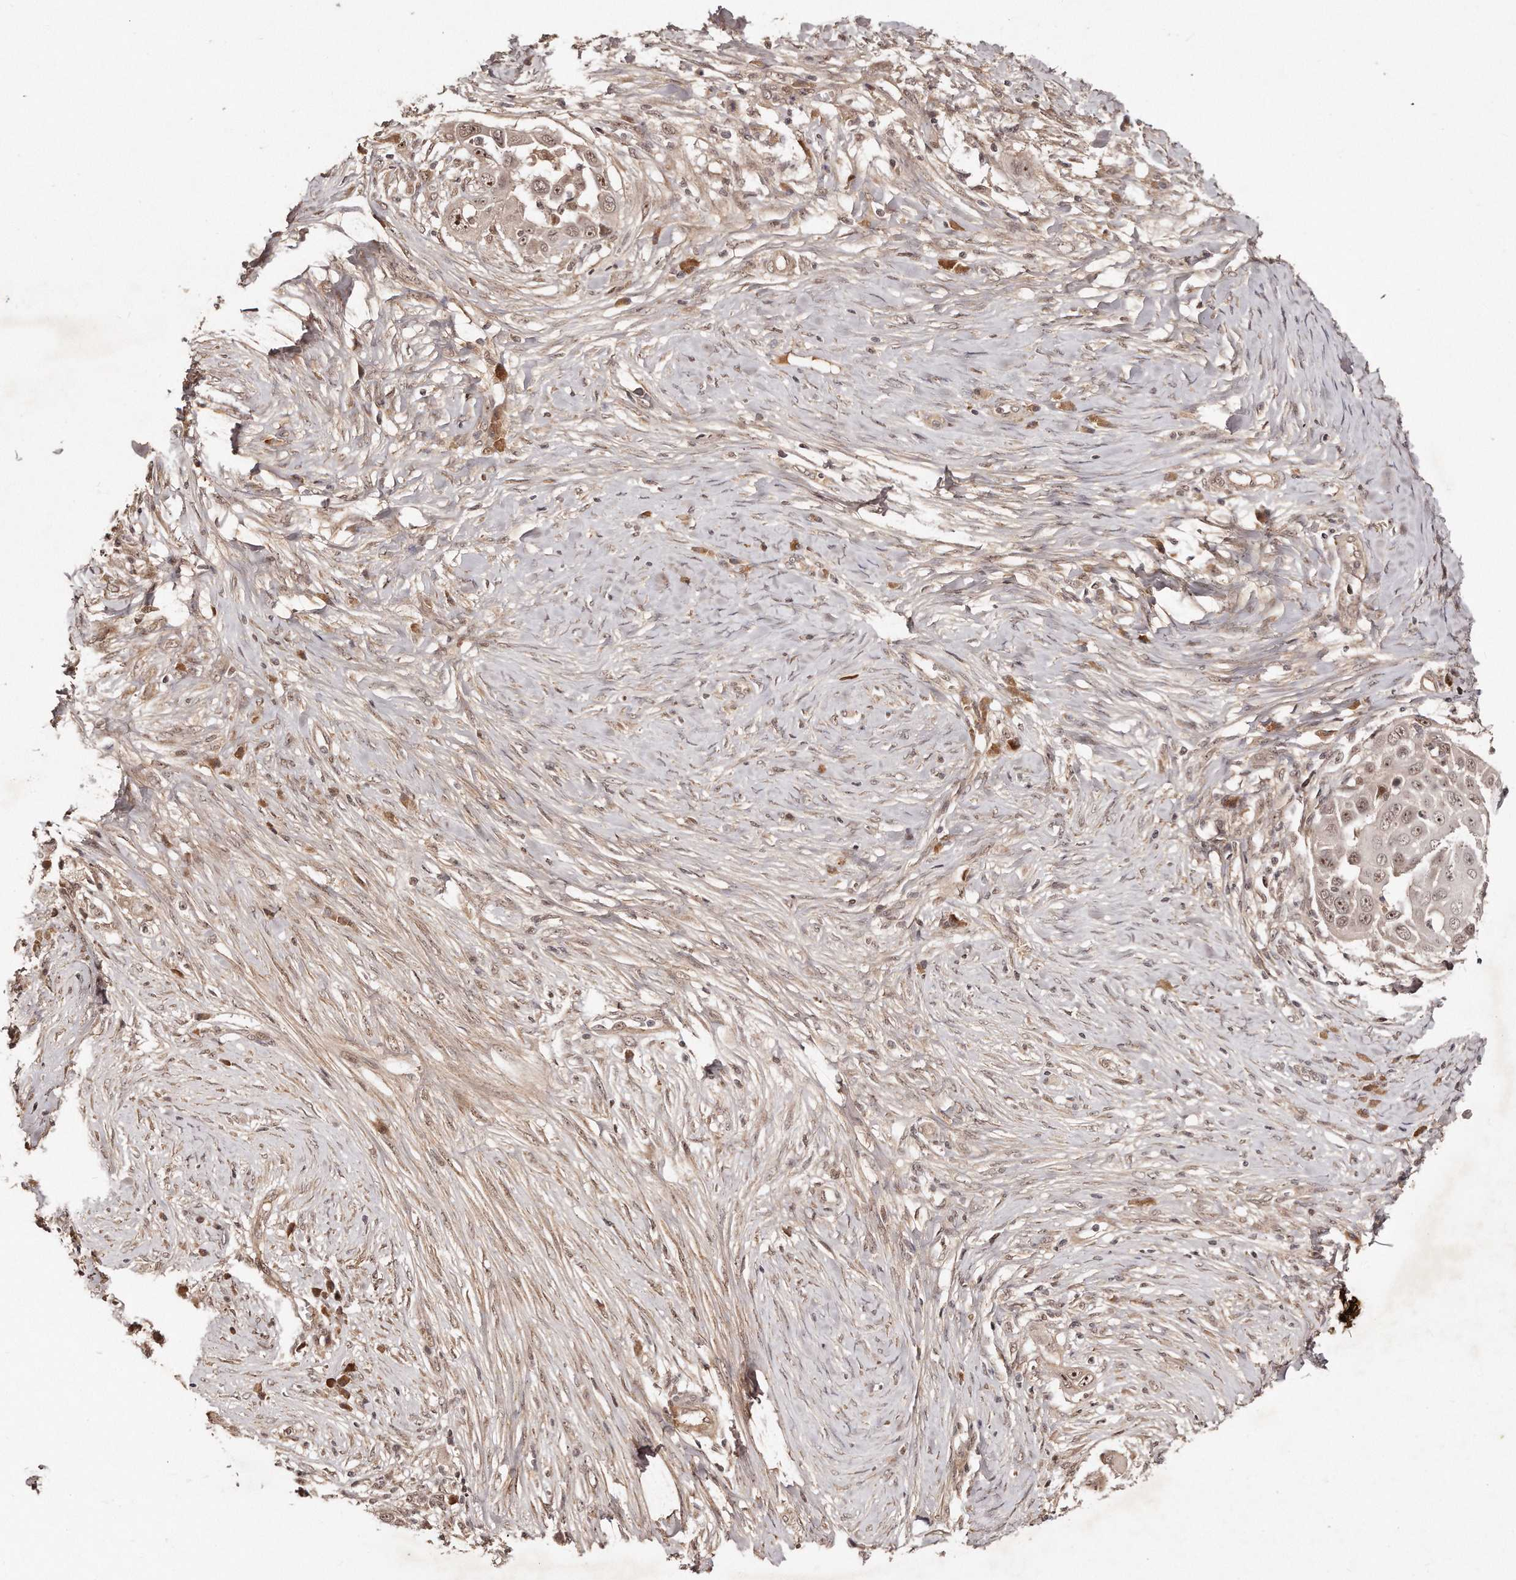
{"staining": {"intensity": "weak", "quantity": ">75%", "location": "nuclear"}, "tissue": "skin cancer", "cell_type": "Tumor cells", "image_type": "cancer", "snomed": [{"axis": "morphology", "description": "Squamous cell carcinoma, NOS"}, {"axis": "topography", "description": "Skin"}], "caption": "Protein staining demonstrates weak nuclear staining in about >75% of tumor cells in skin cancer.", "gene": "SOX4", "patient": {"sex": "female", "age": 44}}